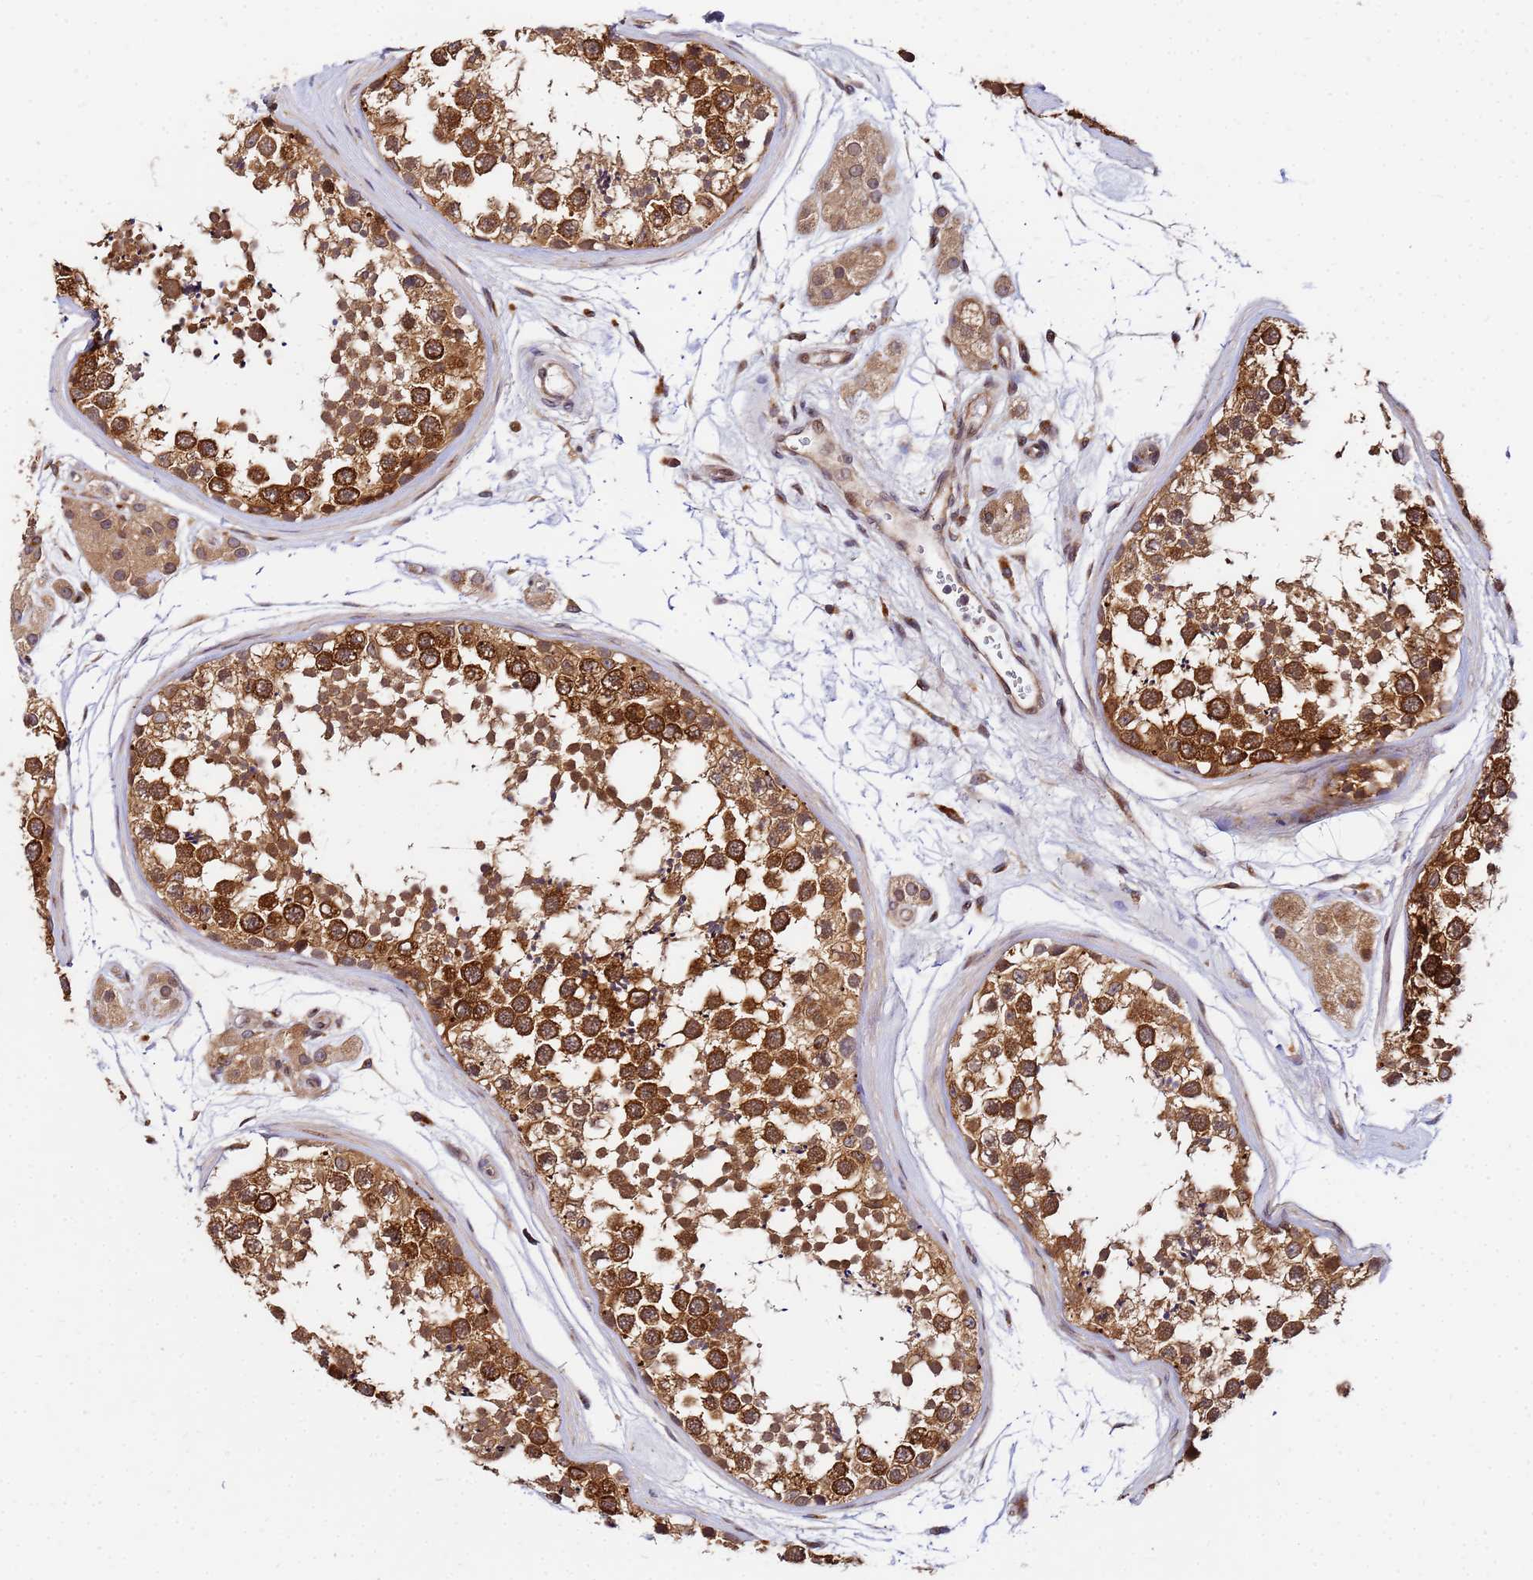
{"staining": {"intensity": "strong", "quantity": ">75%", "location": "cytoplasmic/membranous"}, "tissue": "testis", "cell_type": "Cells in seminiferous ducts", "image_type": "normal", "snomed": [{"axis": "morphology", "description": "Normal tissue, NOS"}, {"axis": "topography", "description": "Testis"}], "caption": "This is a micrograph of immunohistochemistry (IHC) staining of normal testis, which shows strong staining in the cytoplasmic/membranous of cells in seminiferous ducts.", "gene": "UNC93B1", "patient": {"sex": "male", "age": 56}}